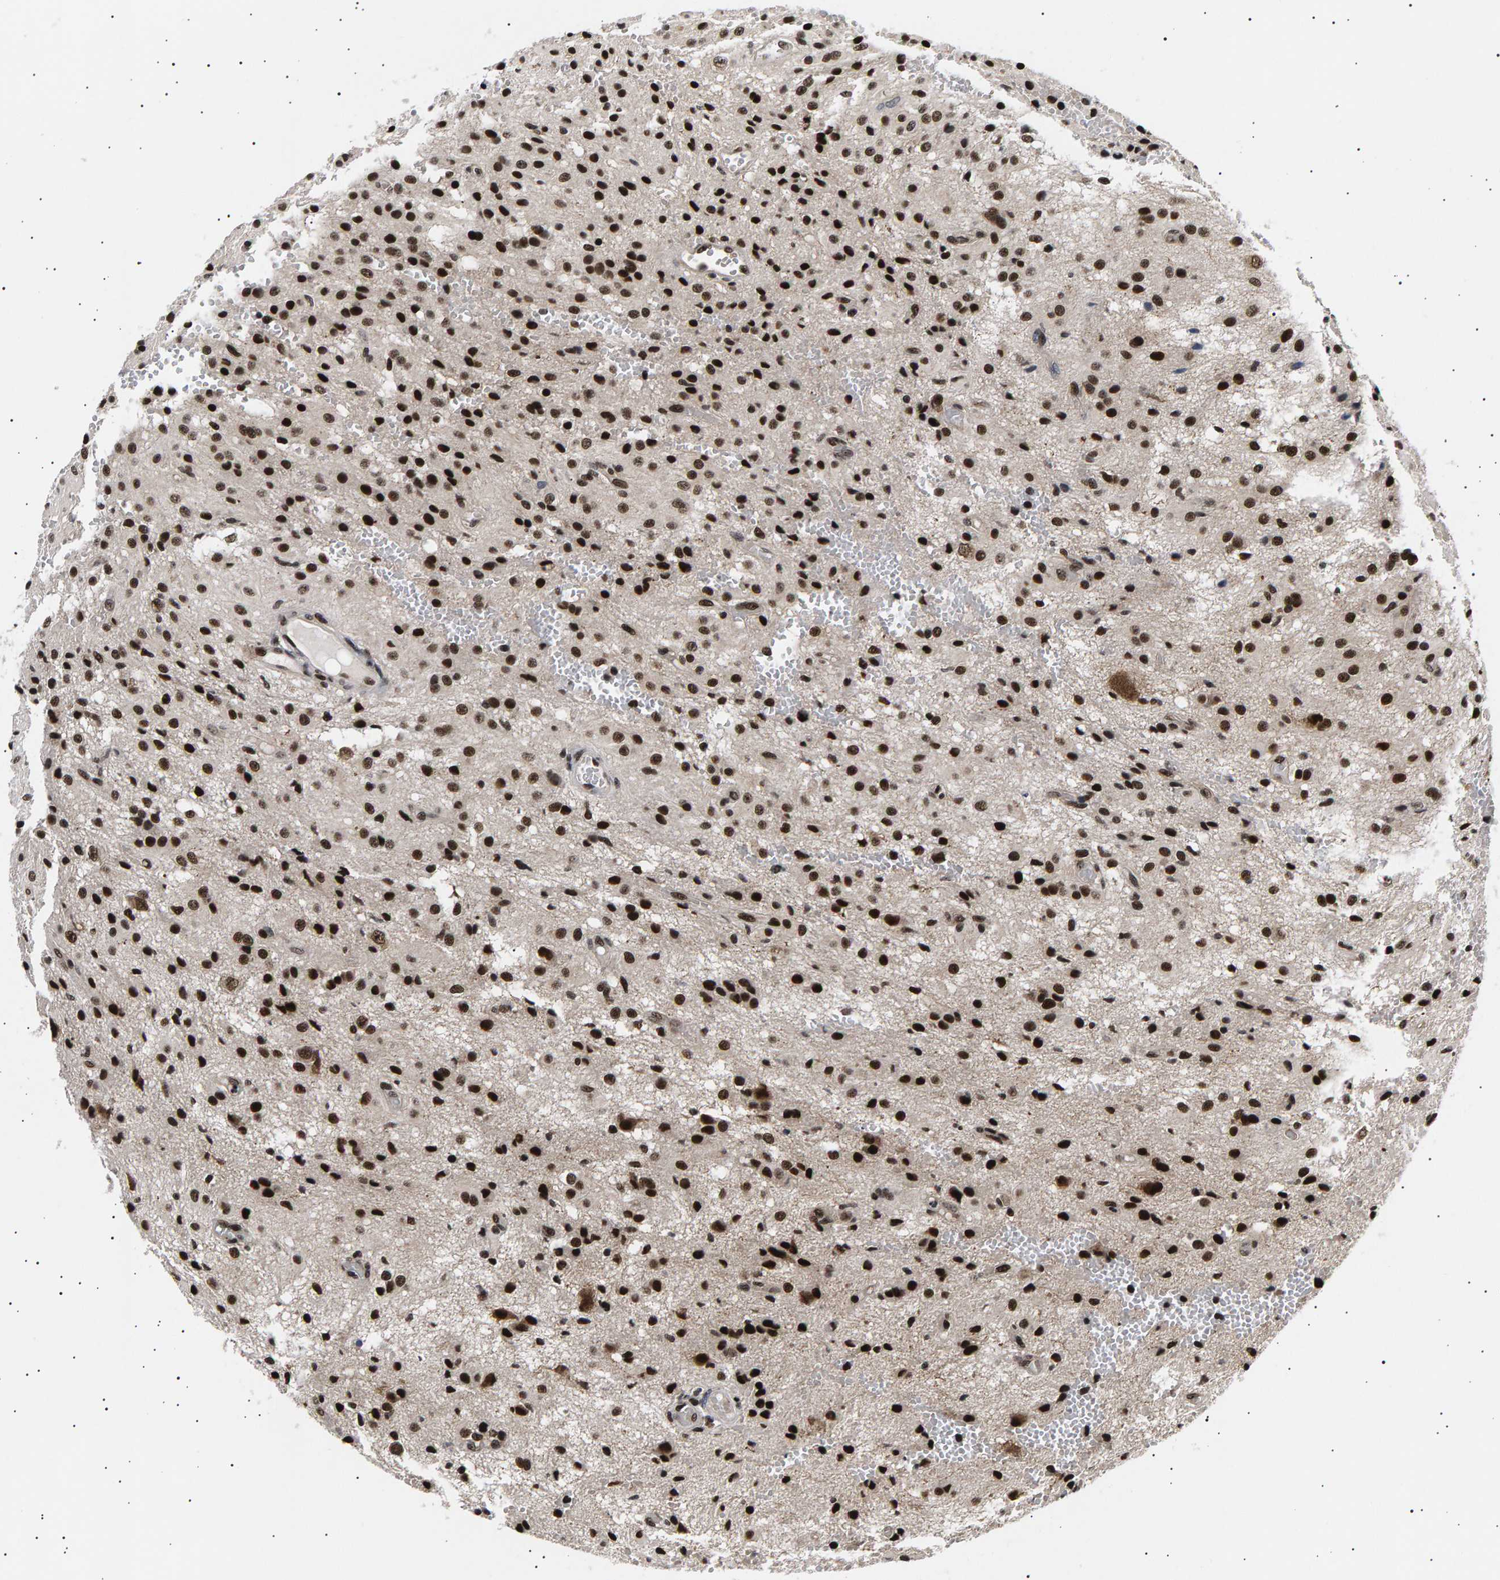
{"staining": {"intensity": "strong", "quantity": ">75%", "location": "nuclear"}, "tissue": "glioma", "cell_type": "Tumor cells", "image_type": "cancer", "snomed": [{"axis": "morphology", "description": "Glioma, malignant, High grade"}, {"axis": "topography", "description": "Brain"}], "caption": "Immunohistochemical staining of human glioma exhibits high levels of strong nuclear expression in about >75% of tumor cells.", "gene": "ANKRD40", "patient": {"sex": "female", "age": 59}}